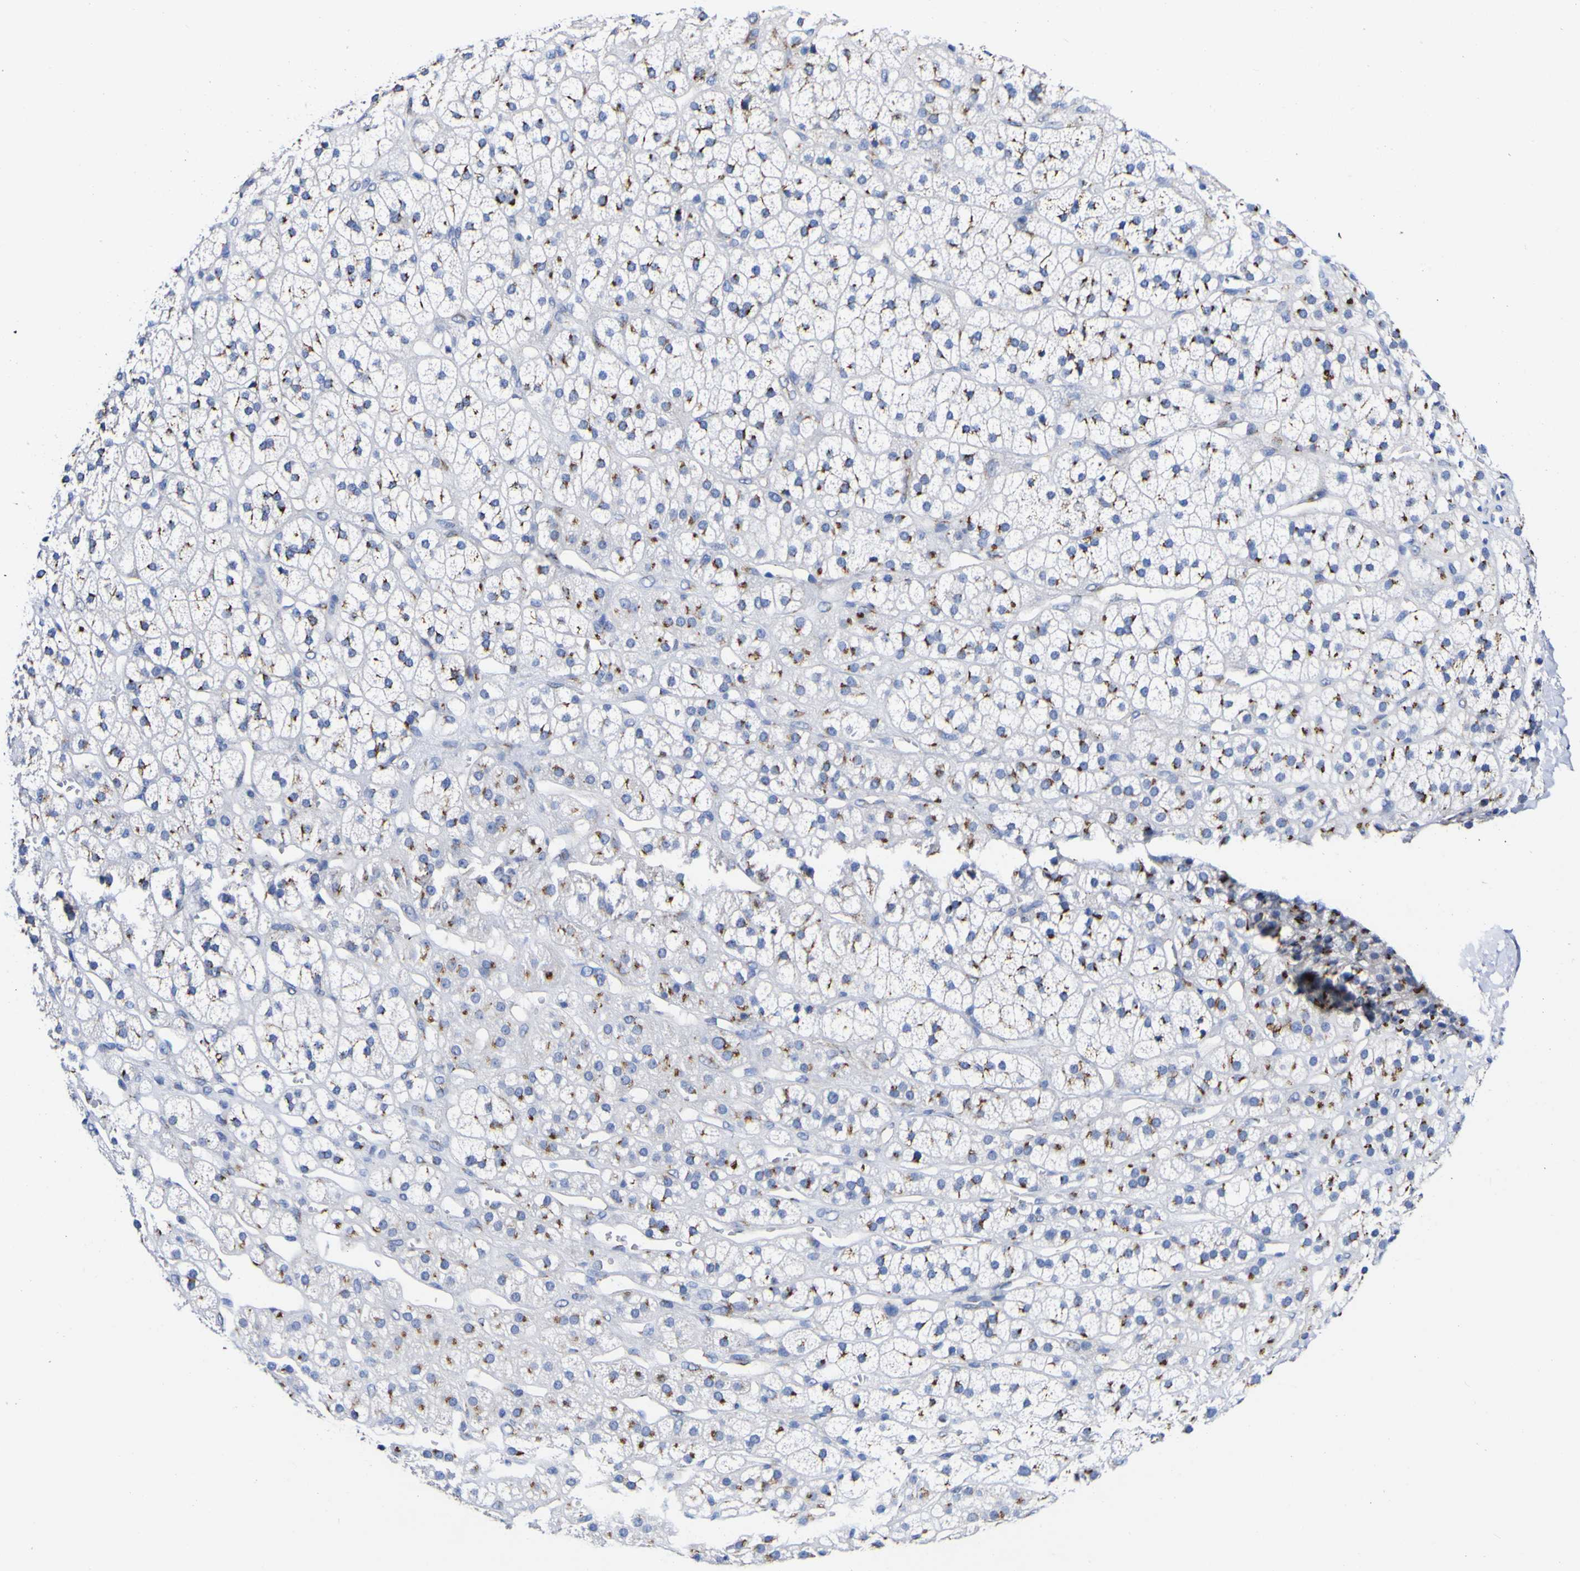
{"staining": {"intensity": "moderate", "quantity": "25%-75%", "location": "cytoplasmic/membranous"}, "tissue": "adrenal gland", "cell_type": "Glandular cells", "image_type": "normal", "snomed": [{"axis": "morphology", "description": "Normal tissue, NOS"}, {"axis": "topography", "description": "Adrenal gland"}], "caption": "Moderate cytoplasmic/membranous expression is identified in approximately 25%-75% of glandular cells in normal adrenal gland. (brown staining indicates protein expression, while blue staining denotes nuclei).", "gene": "GOLM1", "patient": {"sex": "male", "age": 56}}